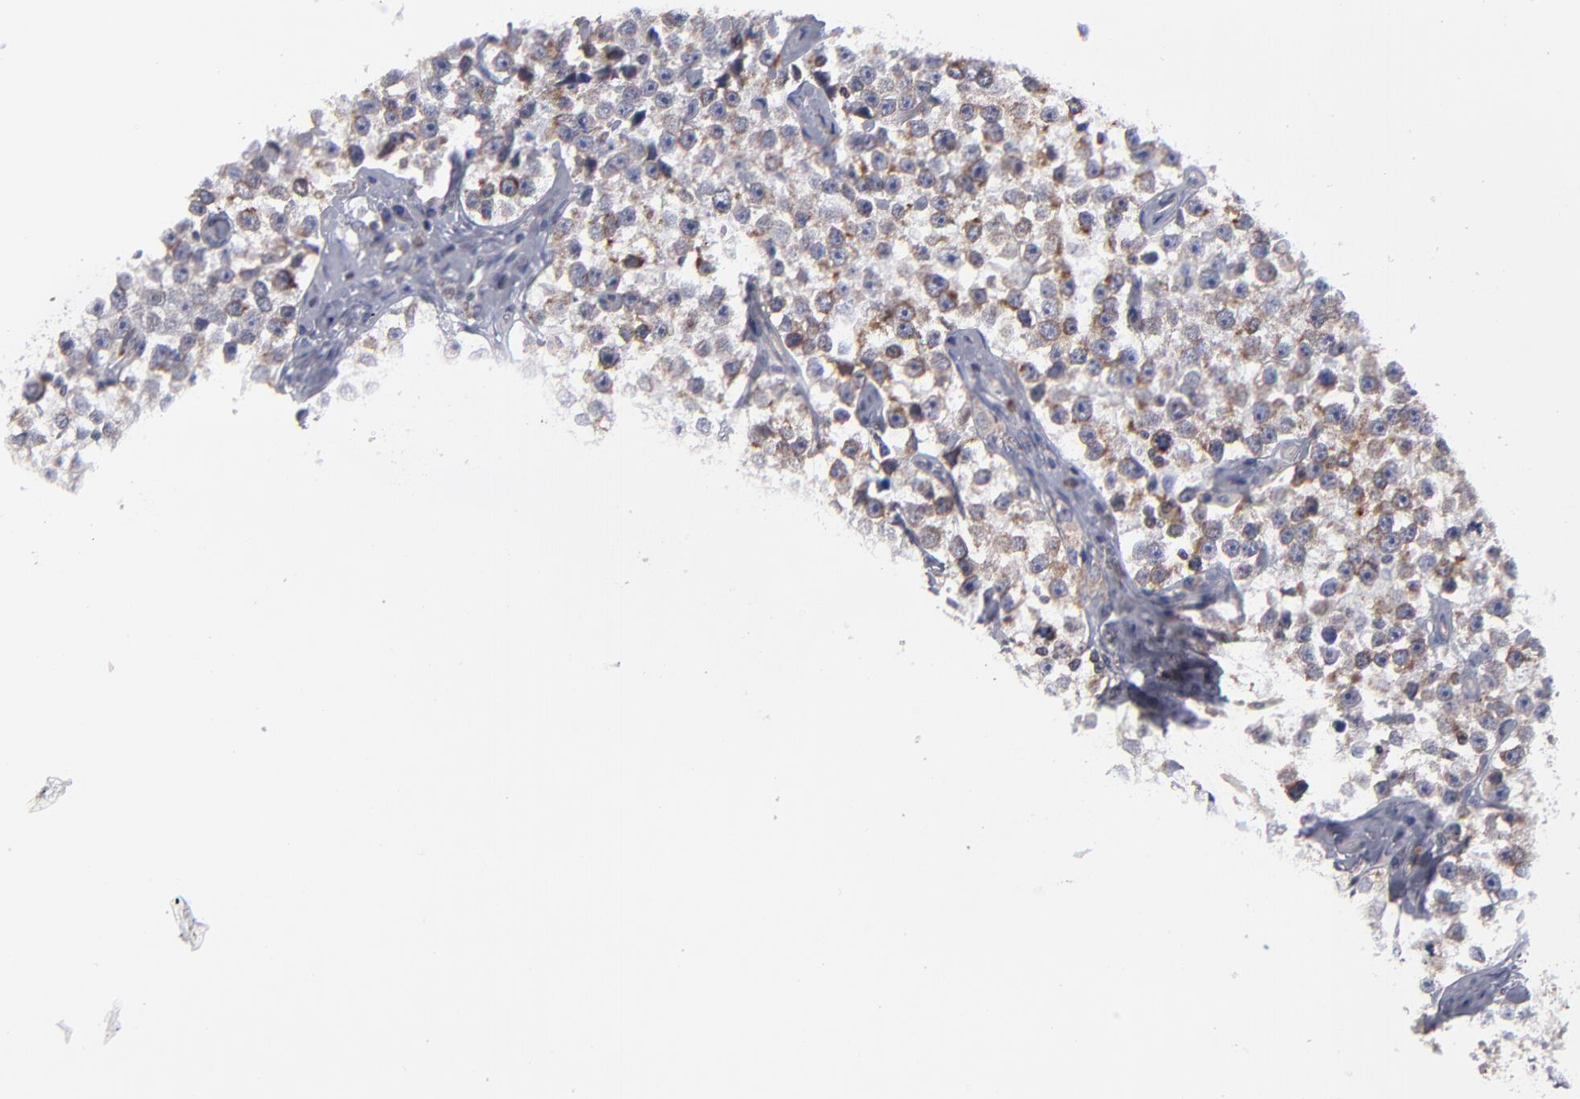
{"staining": {"intensity": "moderate", "quantity": ">75%", "location": "cytoplasmic/membranous"}, "tissue": "testis cancer", "cell_type": "Tumor cells", "image_type": "cancer", "snomed": [{"axis": "morphology", "description": "Seminoma, NOS"}, {"axis": "topography", "description": "Testis"}], "caption": "Moderate cytoplasmic/membranous protein staining is seen in approximately >75% of tumor cells in testis seminoma. (DAB IHC with brightfield microscopy, high magnification).", "gene": "TMX1", "patient": {"sex": "male", "age": 32}}